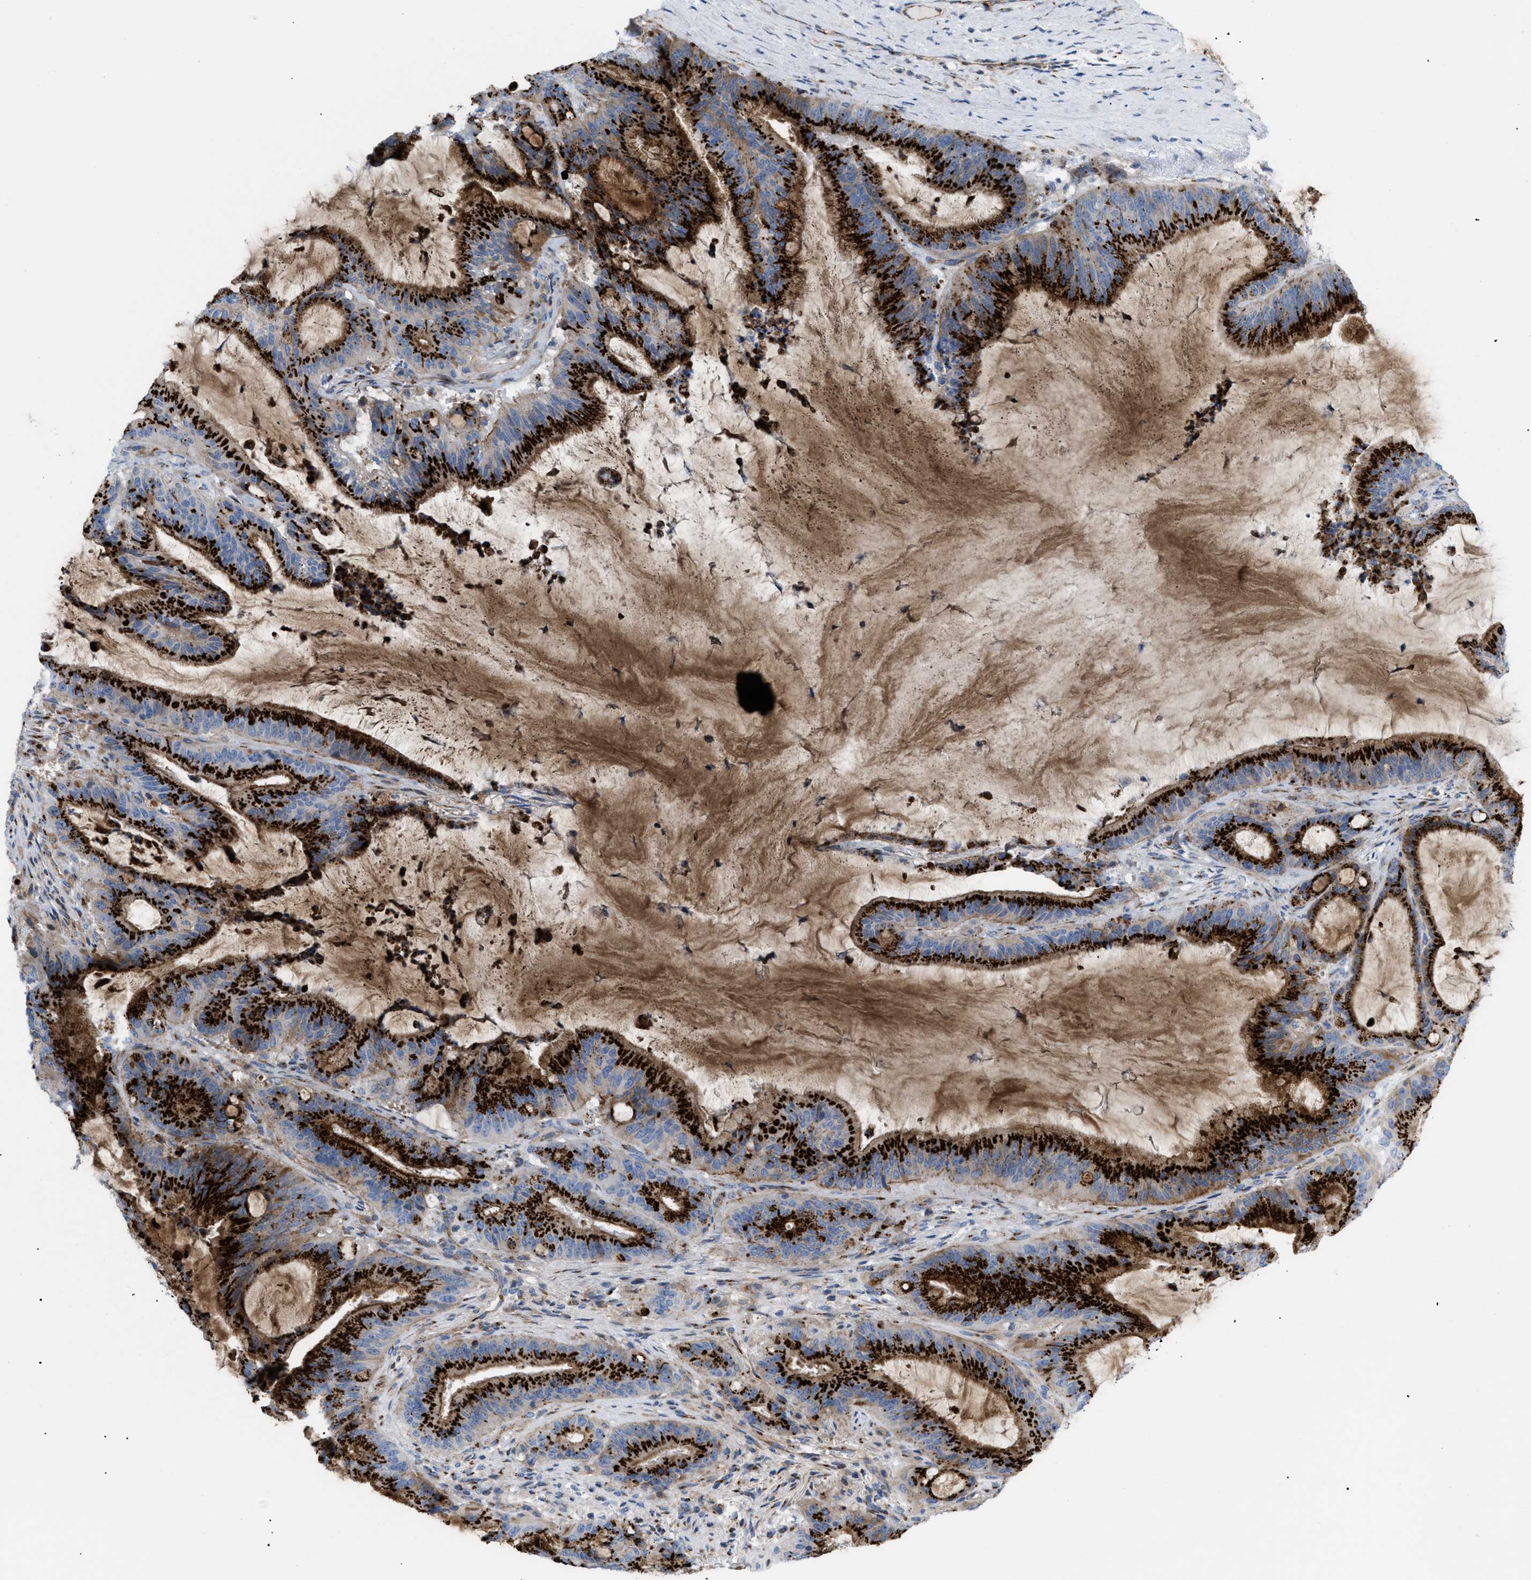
{"staining": {"intensity": "strong", "quantity": ">75%", "location": "cytoplasmic/membranous"}, "tissue": "liver cancer", "cell_type": "Tumor cells", "image_type": "cancer", "snomed": [{"axis": "morphology", "description": "Normal tissue, NOS"}, {"axis": "morphology", "description": "Cholangiocarcinoma"}, {"axis": "topography", "description": "Liver"}, {"axis": "topography", "description": "Peripheral nerve tissue"}], "caption": "Protein analysis of liver cancer tissue displays strong cytoplasmic/membranous positivity in about >75% of tumor cells.", "gene": "TMEM17", "patient": {"sex": "female", "age": 73}}